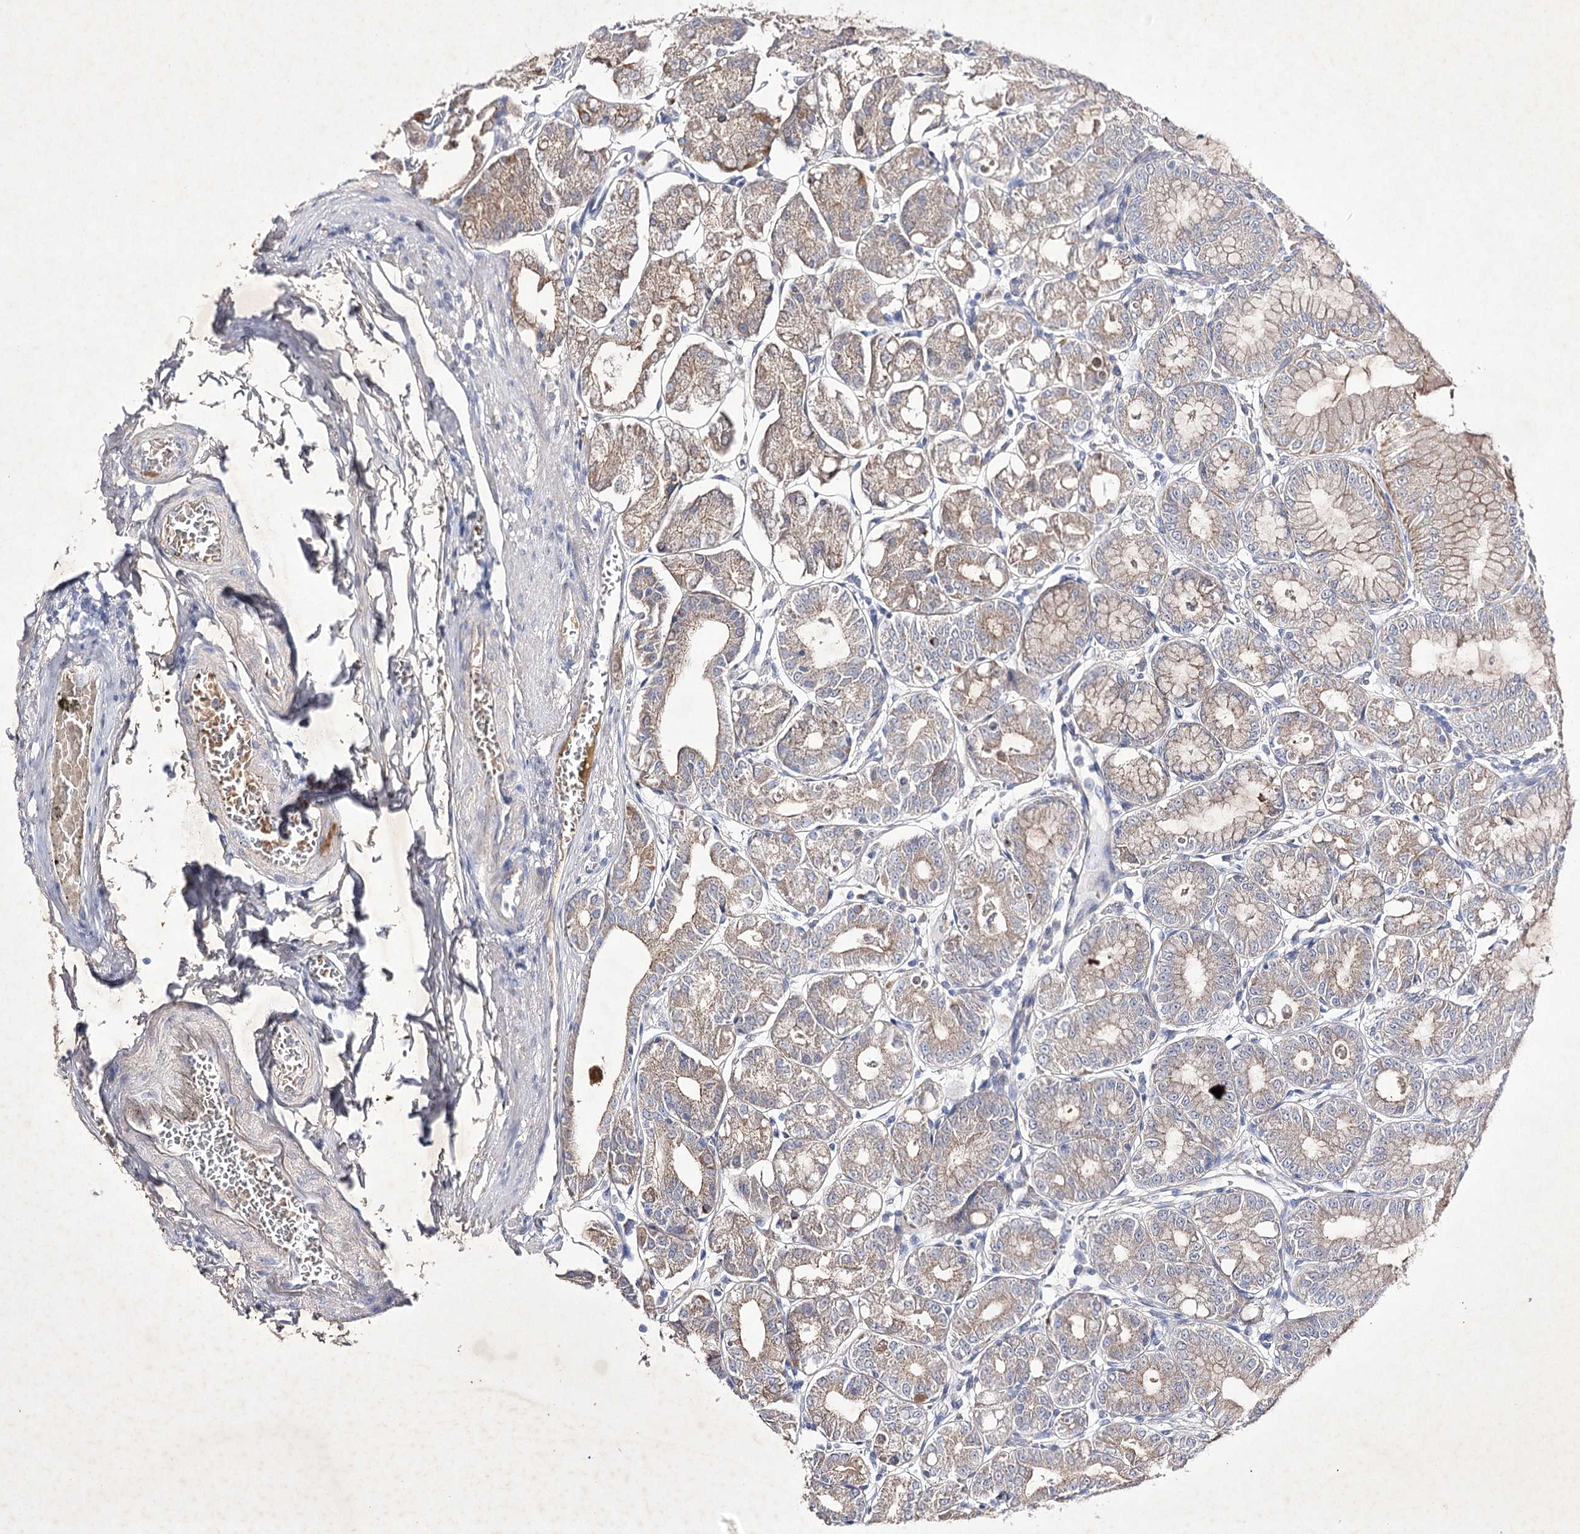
{"staining": {"intensity": "weak", "quantity": "25%-75%", "location": "cytoplasmic/membranous"}, "tissue": "stomach", "cell_type": "Glandular cells", "image_type": "normal", "snomed": [{"axis": "morphology", "description": "Normal tissue, NOS"}, {"axis": "topography", "description": "Stomach, lower"}], "caption": "A brown stain labels weak cytoplasmic/membranous positivity of a protein in glandular cells of benign stomach. The staining is performed using DAB brown chromogen to label protein expression. The nuclei are counter-stained blue using hematoxylin.", "gene": "COX15", "patient": {"sex": "male", "age": 71}}